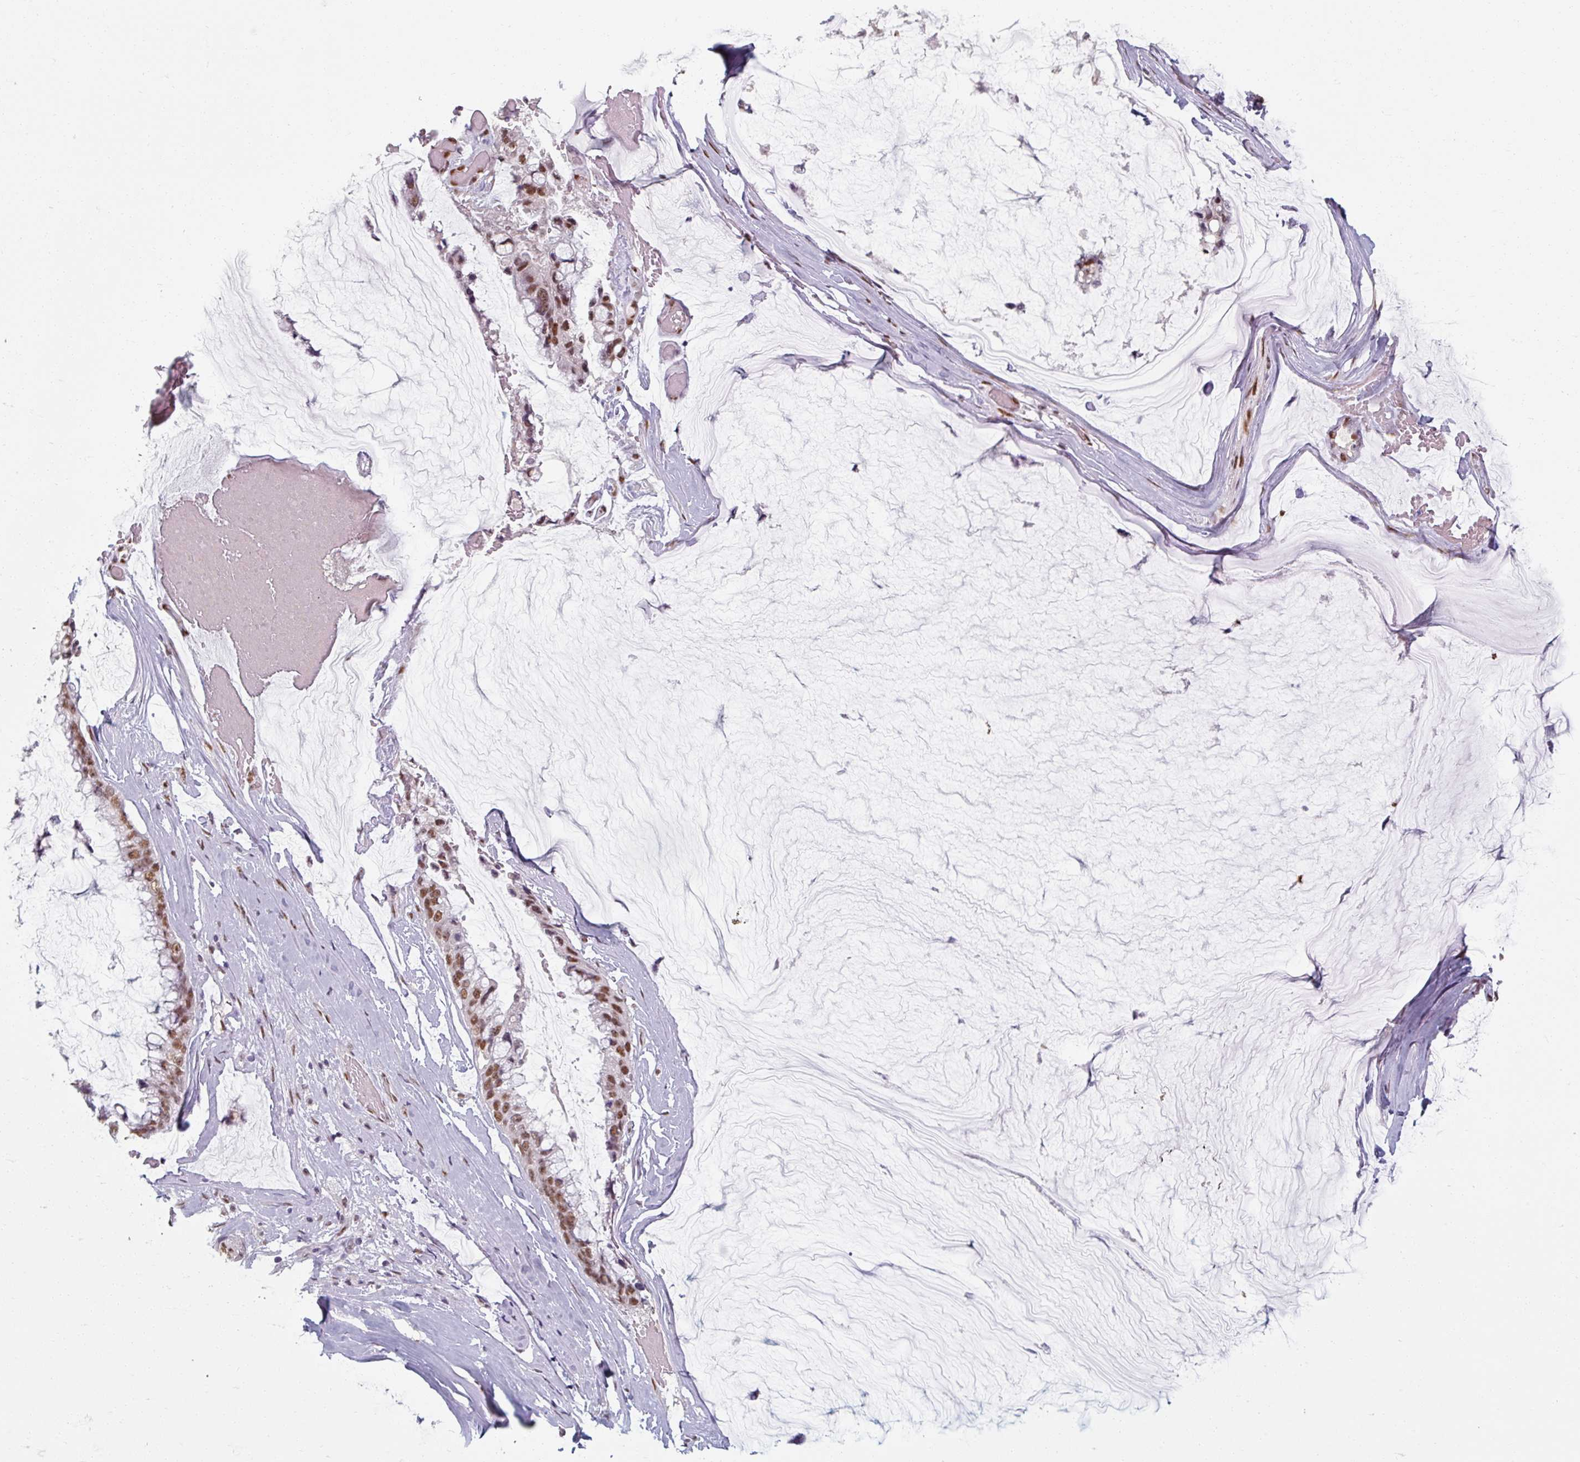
{"staining": {"intensity": "moderate", "quantity": ">75%", "location": "nuclear"}, "tissue": "ovarian cancer", "cell_type": "Tumor cells", "image_type": "cancer", "snomed": [{"axis": "morphology", "description": "Cystadenocarcinoma, mucinous, NOS"}, {"axis": "topography", "description": "Ovary"}], "caption": "IHC photomicrograph of ovarian mucinous cystadenocarcinoma stained for a protein (brown), which displays medium levels of moderate nuclear positivity in about >75% of tumor cells.", "gene": "ZFTRAF1", "patient": {"sex": "female", "age": 39}}